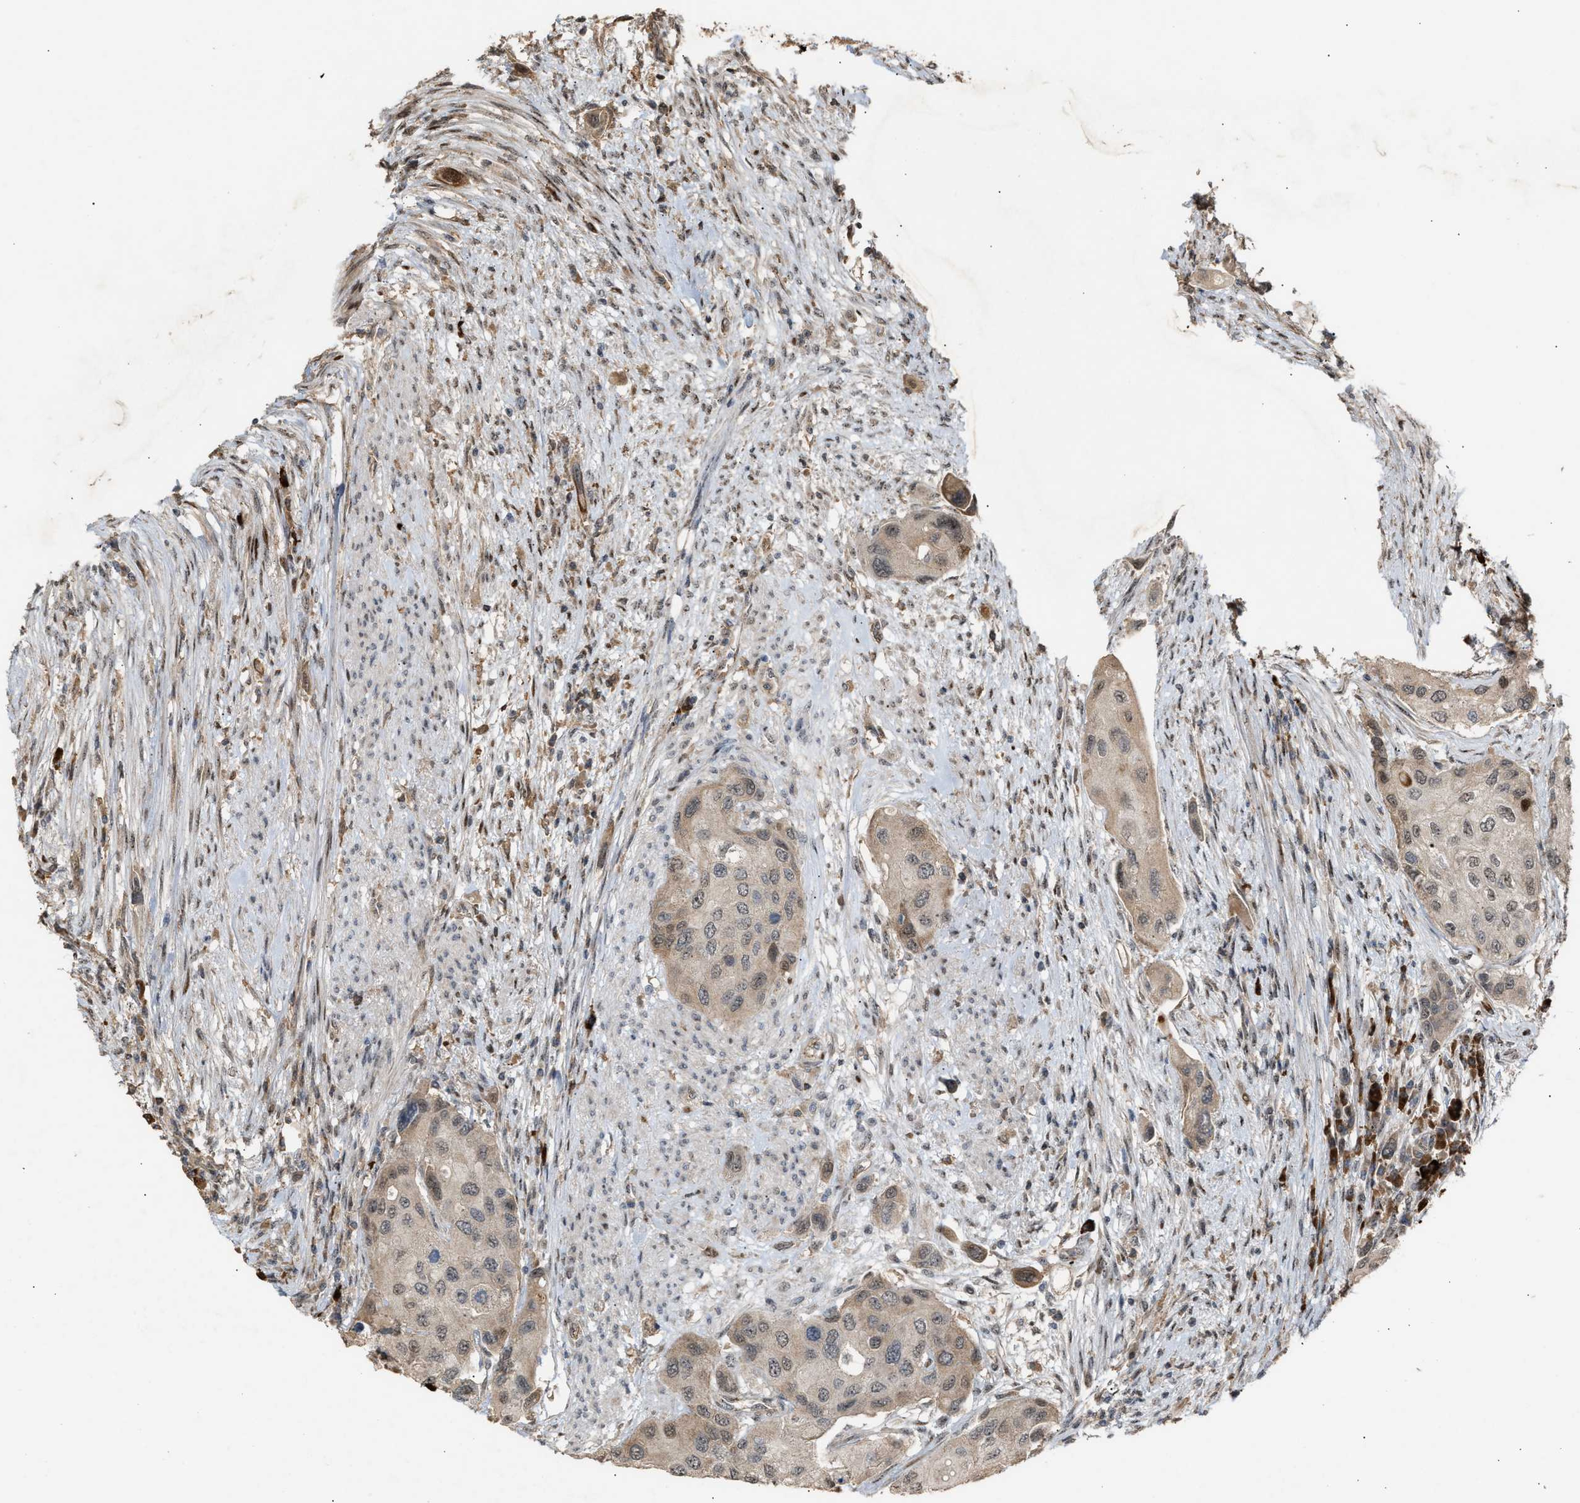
{"staining": {"intensity": "weak", "quantity": "<25%", "location": "cytoplasmic/membranous,nuclear"}, "tissue": "urothelial cancer", "cell_type": "Tumor cells", "image_type": "cancer", "snomed": [{"axis": "morphology", "description": "Urothelial carcinoma, High grade"}, {"axis": "topography", "description": "Urinary bladder"}], "caption": "Photomicrograph shows no significant protein staining in tumor cells of urothelial cancer.", "gene": "ZFAND5", "patient": {"sex": "female", "age": 56}}